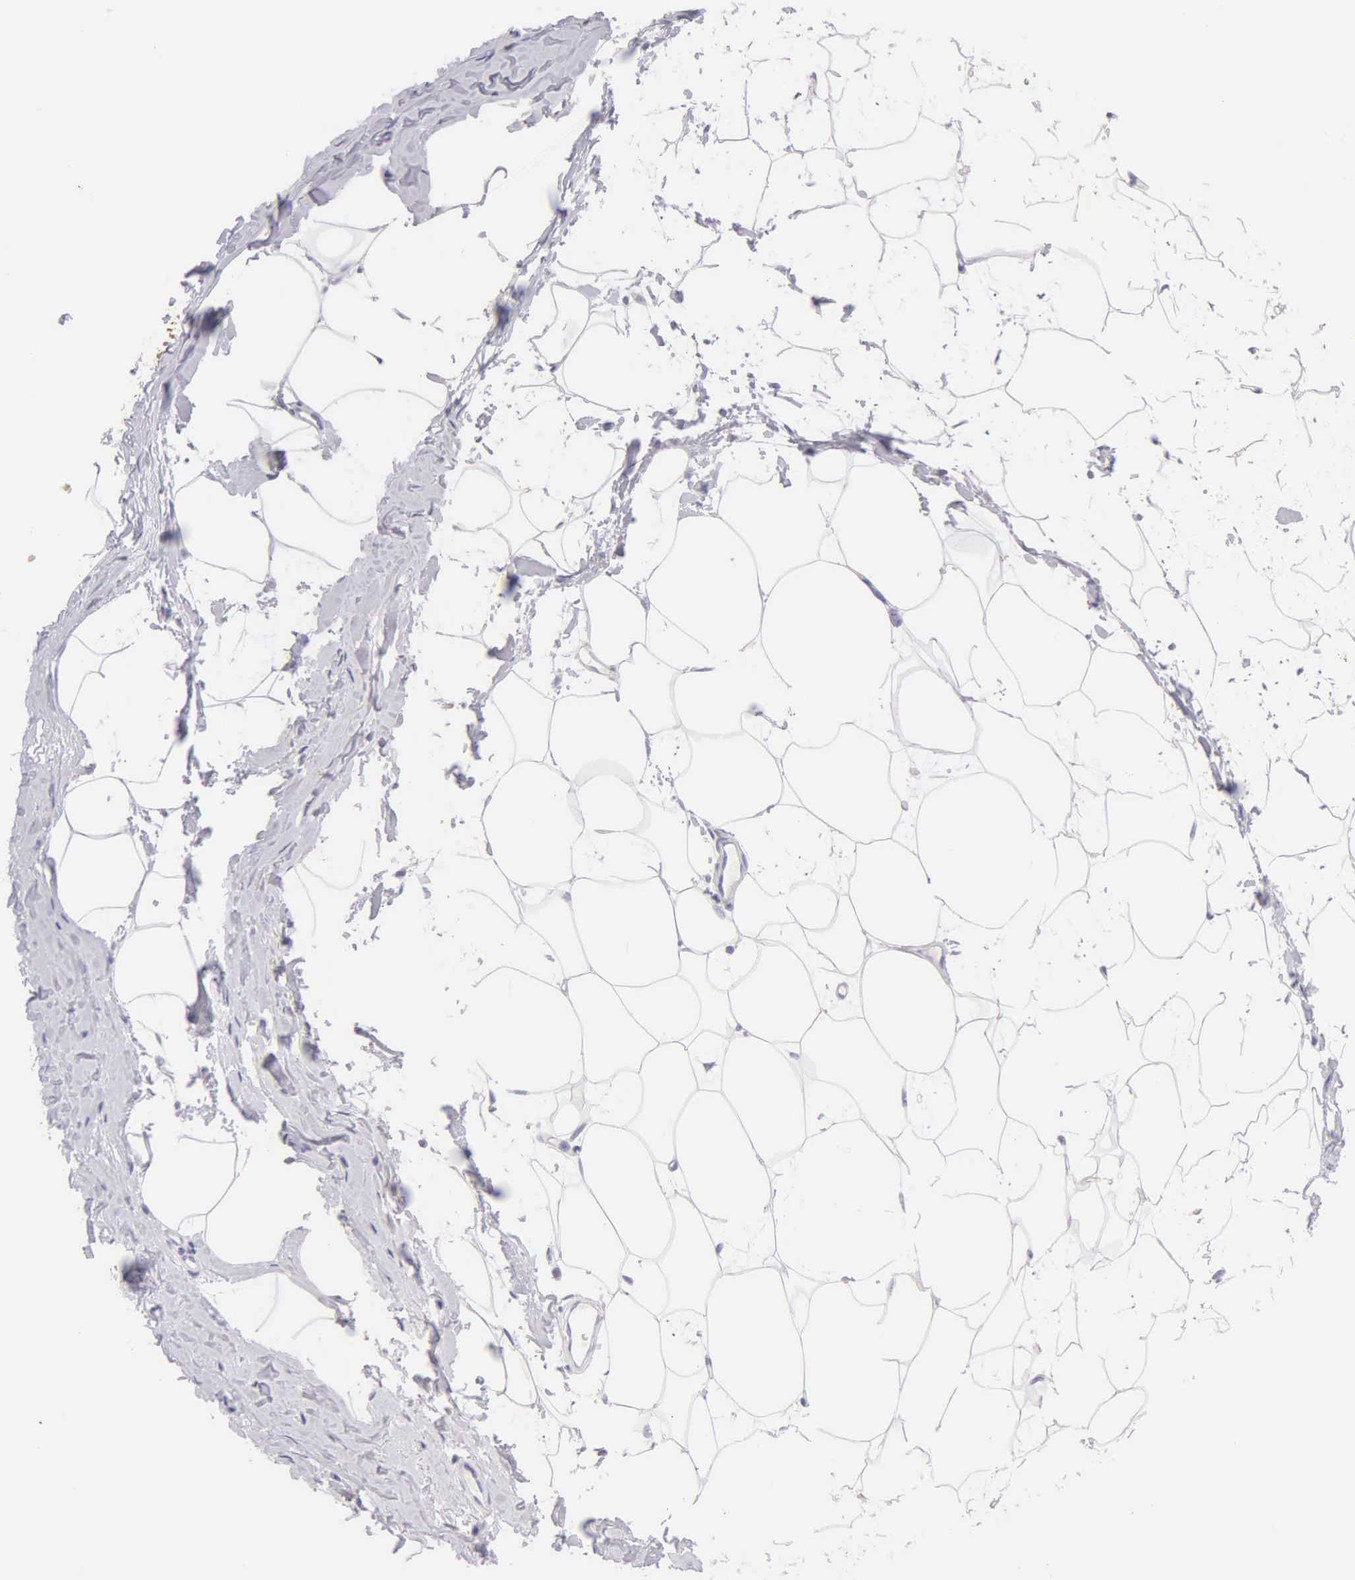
{"staining": {"intensity": "negative", "quantity": "none", "location": "none"}, "tissue": "adipose tissue", "cell_type": "Adipocytes", "image_type": "normal", "snomed": [{"axis": "morphology", "description": "Normal tissue, NOS"}, {"axis": "topography", "description": "Breast"}], "caption": "Benign adipose tissue was stained to show a protein in brown. There is no significant staining in adipocytes. (DAB immunohistochemistry (IHC) visualized using brightfield microscopy, high magnification).", "gene": "KRT14", "patient": {"sex": "female", "age": 45}}